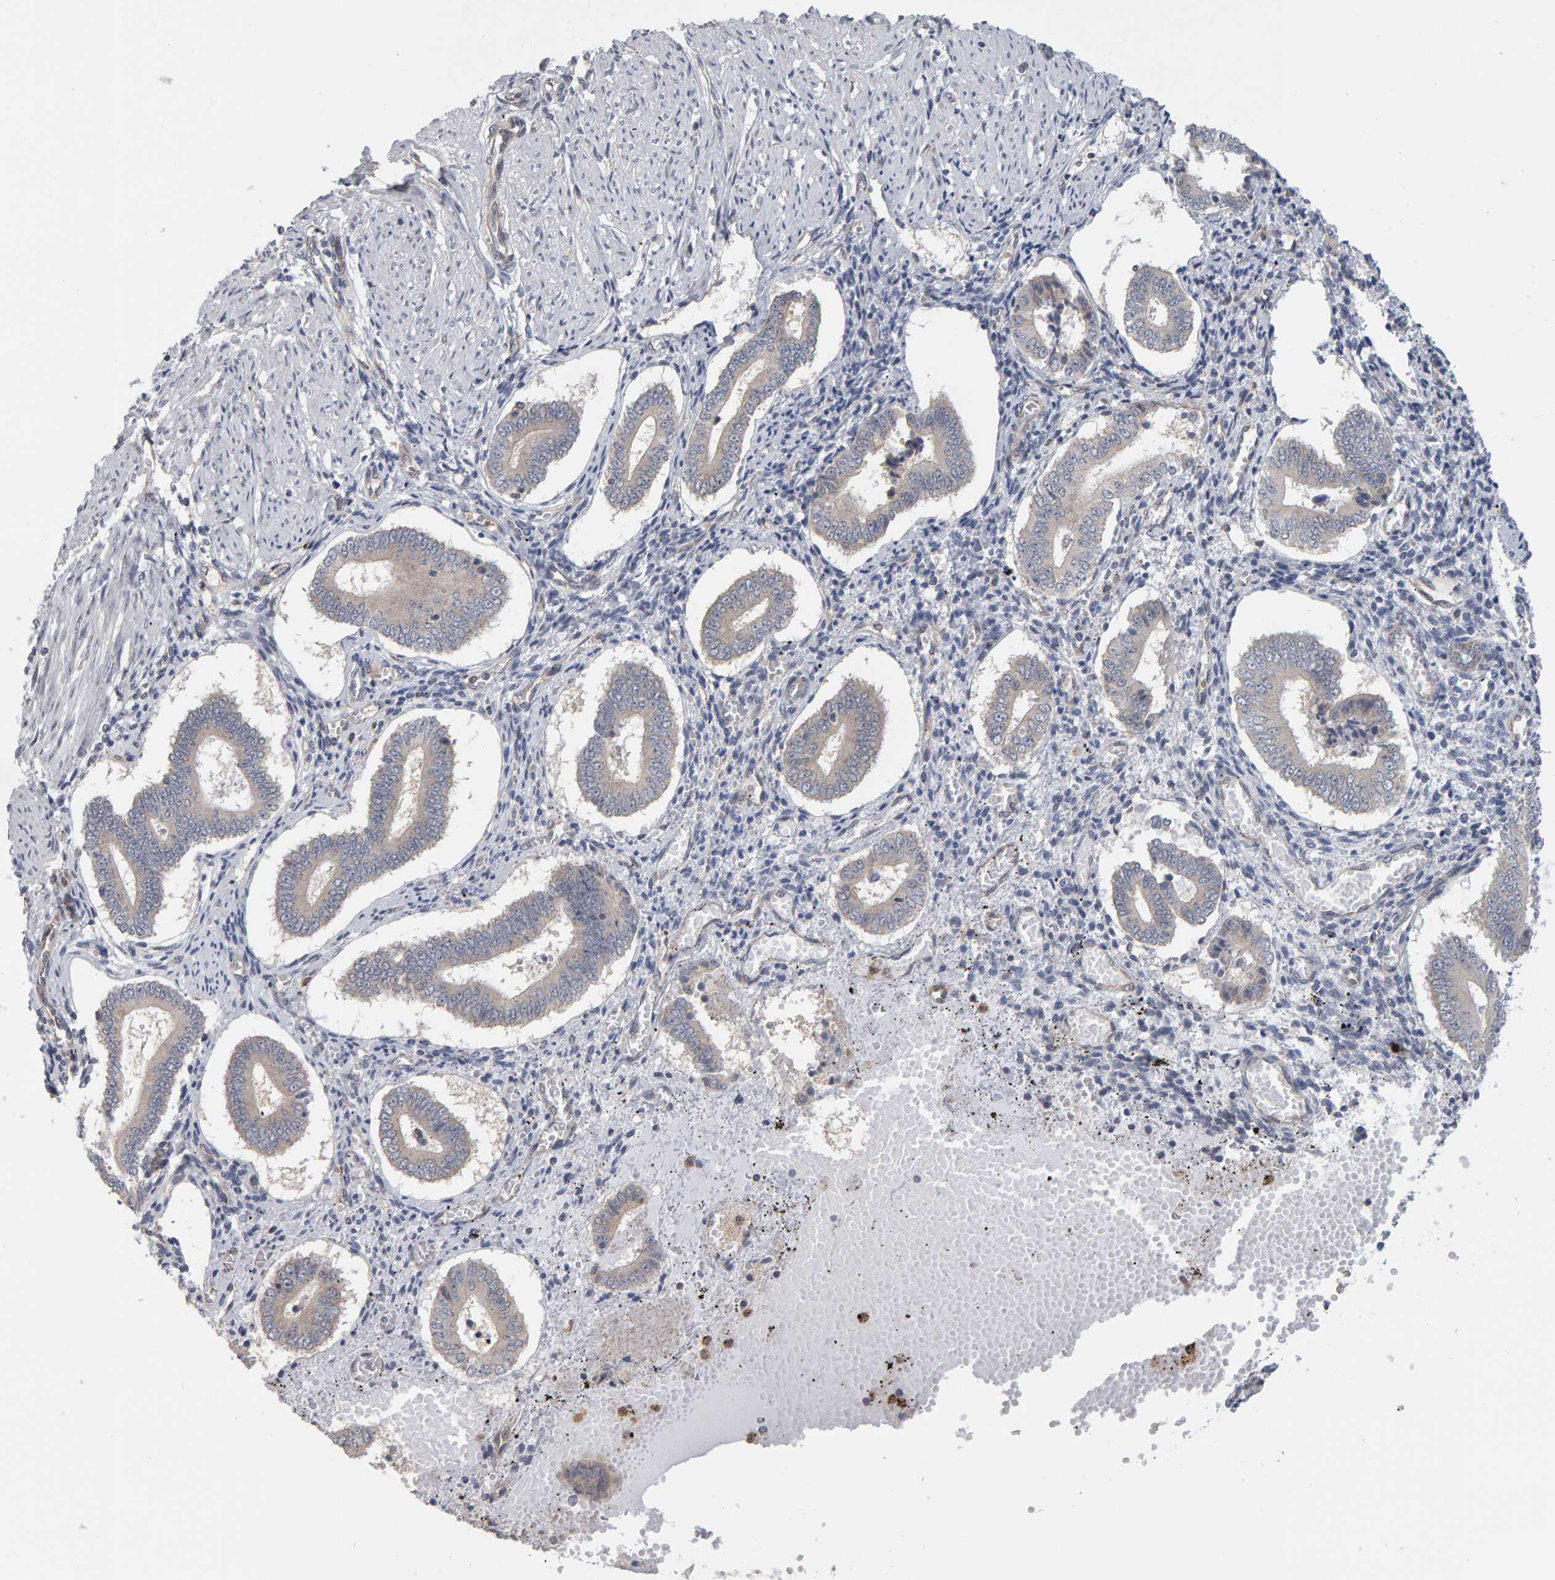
{"staining": {"intensity": "moderate", "quantity": "<25%", "location": "cytoplasmic/membranous"}, "tissue": "endometrium", "cell_type": "Cells in endometrial stroma", "image_type": "normal", "snomed": [{"axis": "morphology", "description": "Normal tissue, NOS"}, {"axis": "topography", "description": "Endometrium"}], "caption": "Immunohistochemical staining of normal endometrium exhibits low levels of moderate cytoplasmic/membranous expression in about <25% of cells in endometrial stroma.", "gene": "MSRA", "patient": {"sex": "female", "age": 42}}